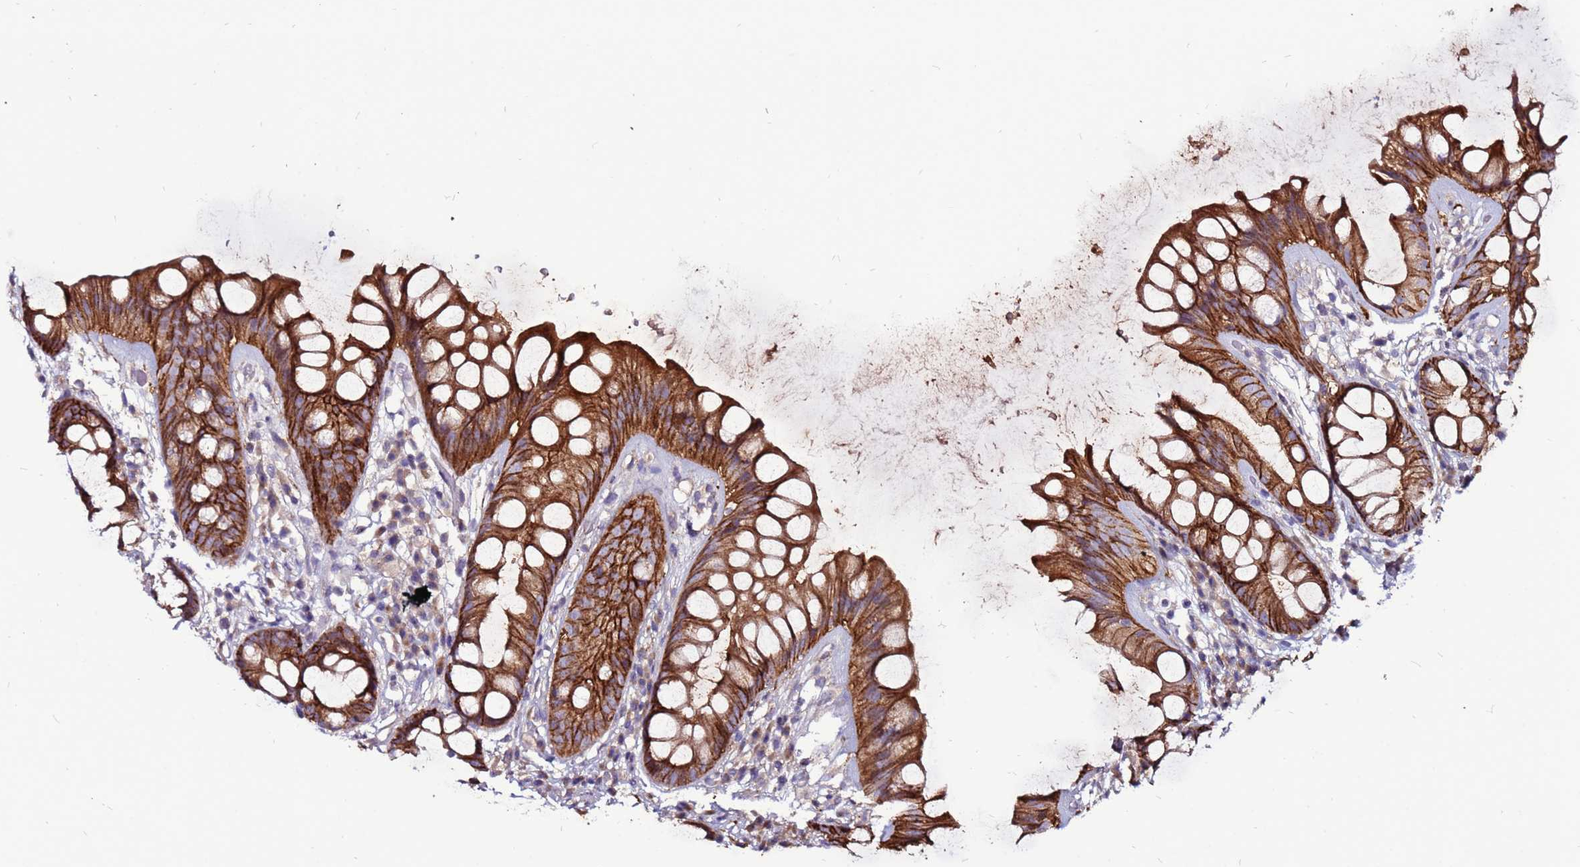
{"staining": {"intensity": "strong", "quantity": ">75%", "location": "cytoplasmic/membranous"}, "tissue": "rectum", "cell_type": "Glandular cells", "image_type": "normal", "snomed": [{"axis": "morphology", "description": "Normal tissue, NOS"}, {"axis": "topography", "description": "Rectum"}], "caption": "Brown immunohistochemical staining in benign rectum exhibits strong cytoplasmic/membranous expression in about >75% of glandular cells.", "gene": "GPN3", "patient": {"sex": "male", "age": 74}}